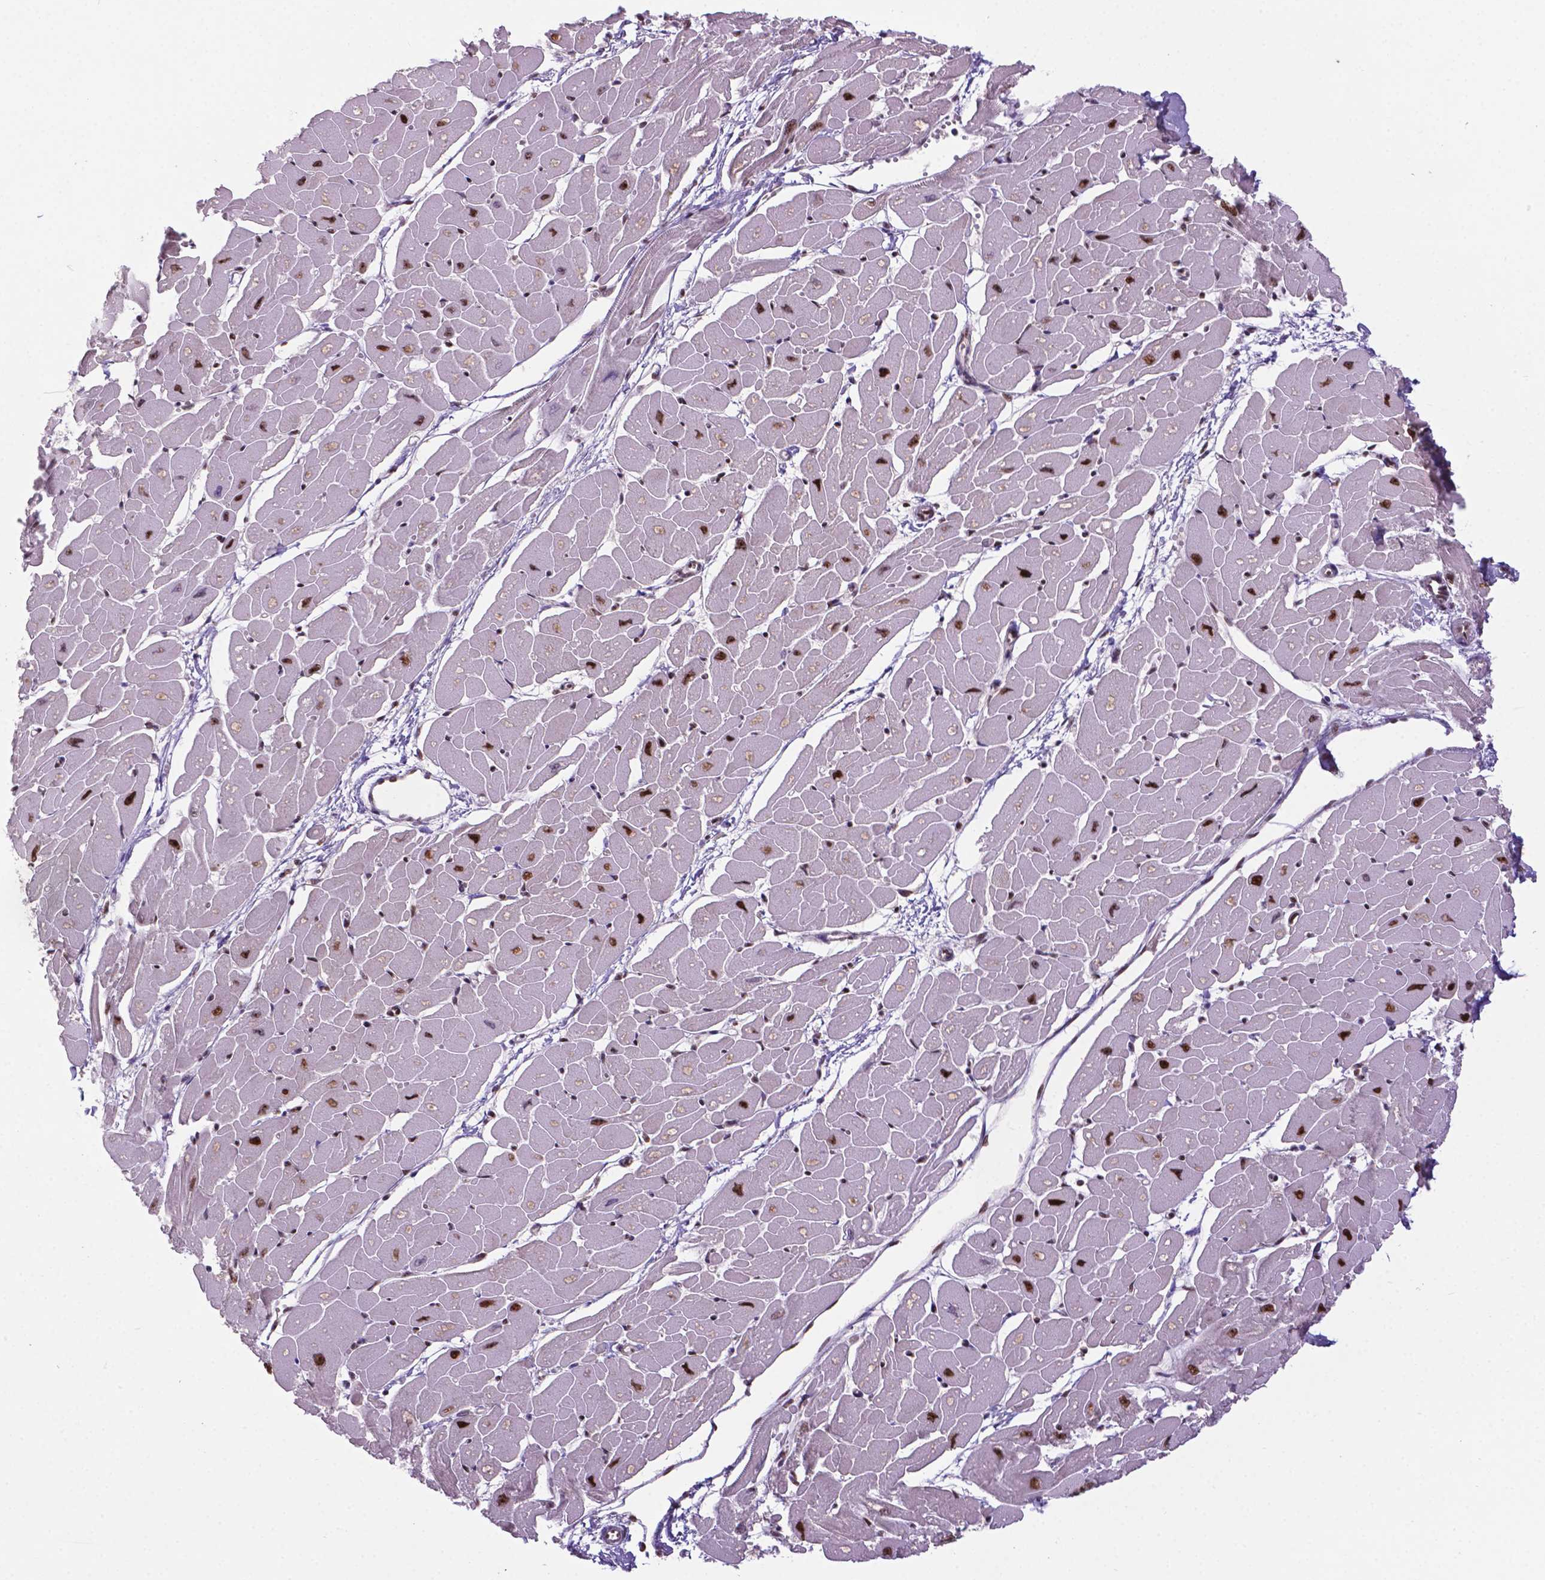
{"staining": {"intensity": "strong", "quantity": "25%-75%", "location": "nuclear"}, "tissue": "heart muscle", "cell_type": "Cardiomyocytes", "image_type": "normal", "snomed": [{"axis": "morphology", "description": "Normal tissue, NOS"}, {"axis": "topography", "description": "Heart"}], "caption": "Heart muscle stained with a brown dye shows strong nuclear positive staining in approximately 25%-75% of cardiomyocytes.", "gene": "CSNK2A1", "patient": {"sex": "male", "age": 57}}